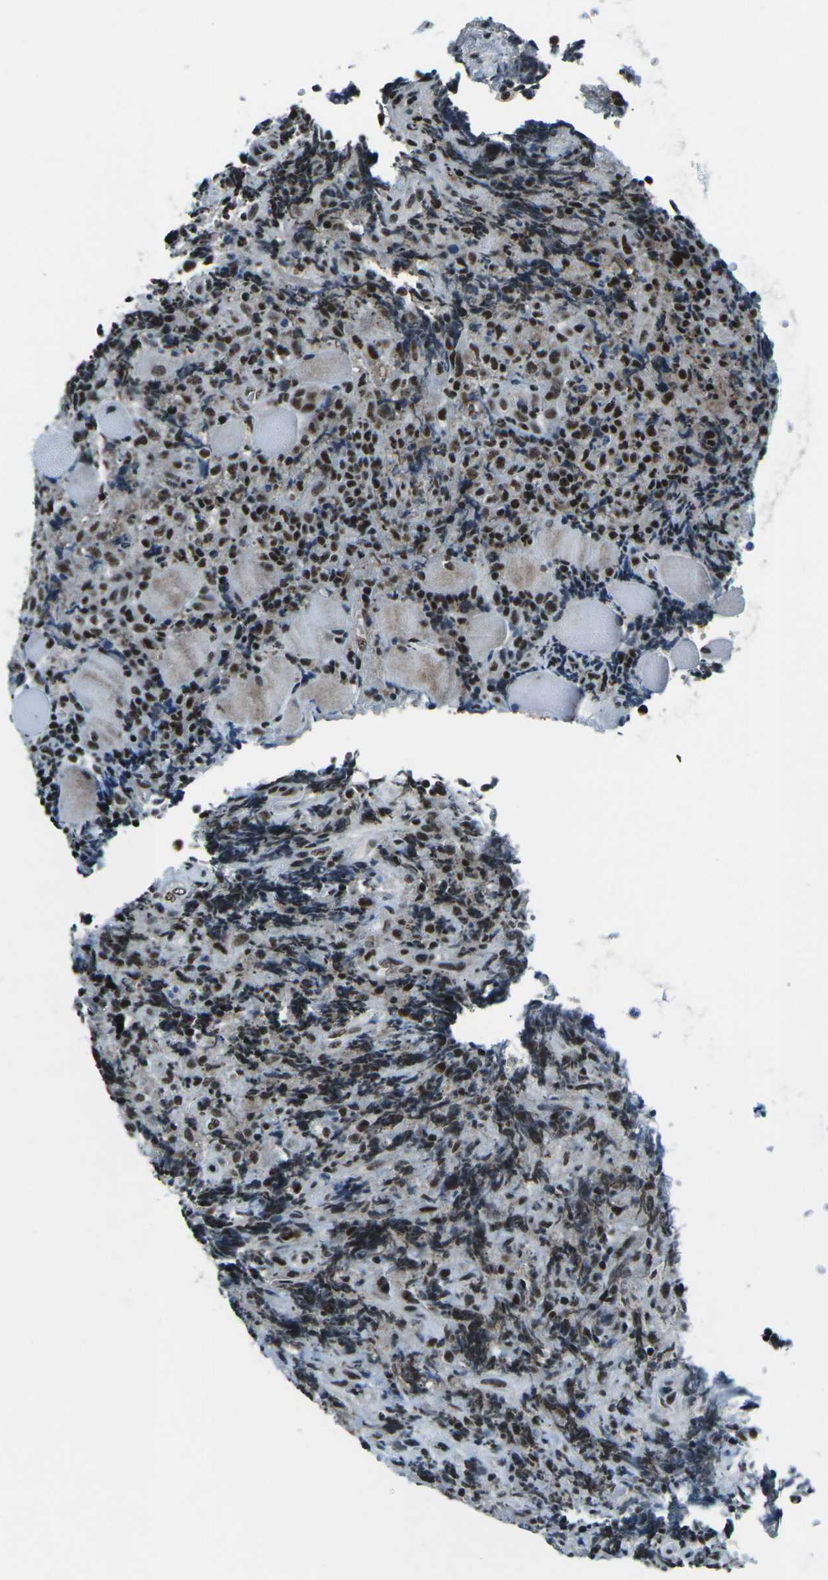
{"staining": {"intensity": "moderate", "quantity": ">75%", "location": "nuclear"}, "tissue": "lymphoma", "cell_type": "Tumor cells", "image_type": "cancer", "snomed": [{"axis": "morphology", "description": "Malignant lymphoma, non-Hodgkin's type, High grade"}, {"axis": "topography", "description": "Tonsil"}], "caption": "Immunohistochemistry (IHC) staining of malignant lymphoma, non-Hodgkin's type (high-grade), which exhibits medium levels of moderate nuclear expression in about >75% of tumor cells indicating moderate nuclear protein staining. The staining was performed using DAB (brown) for protein detection and nuclei were counterstained in hematoxylin (blue).", "gene": "RBL2", "patient": {"sex": "female", "age": 36}}